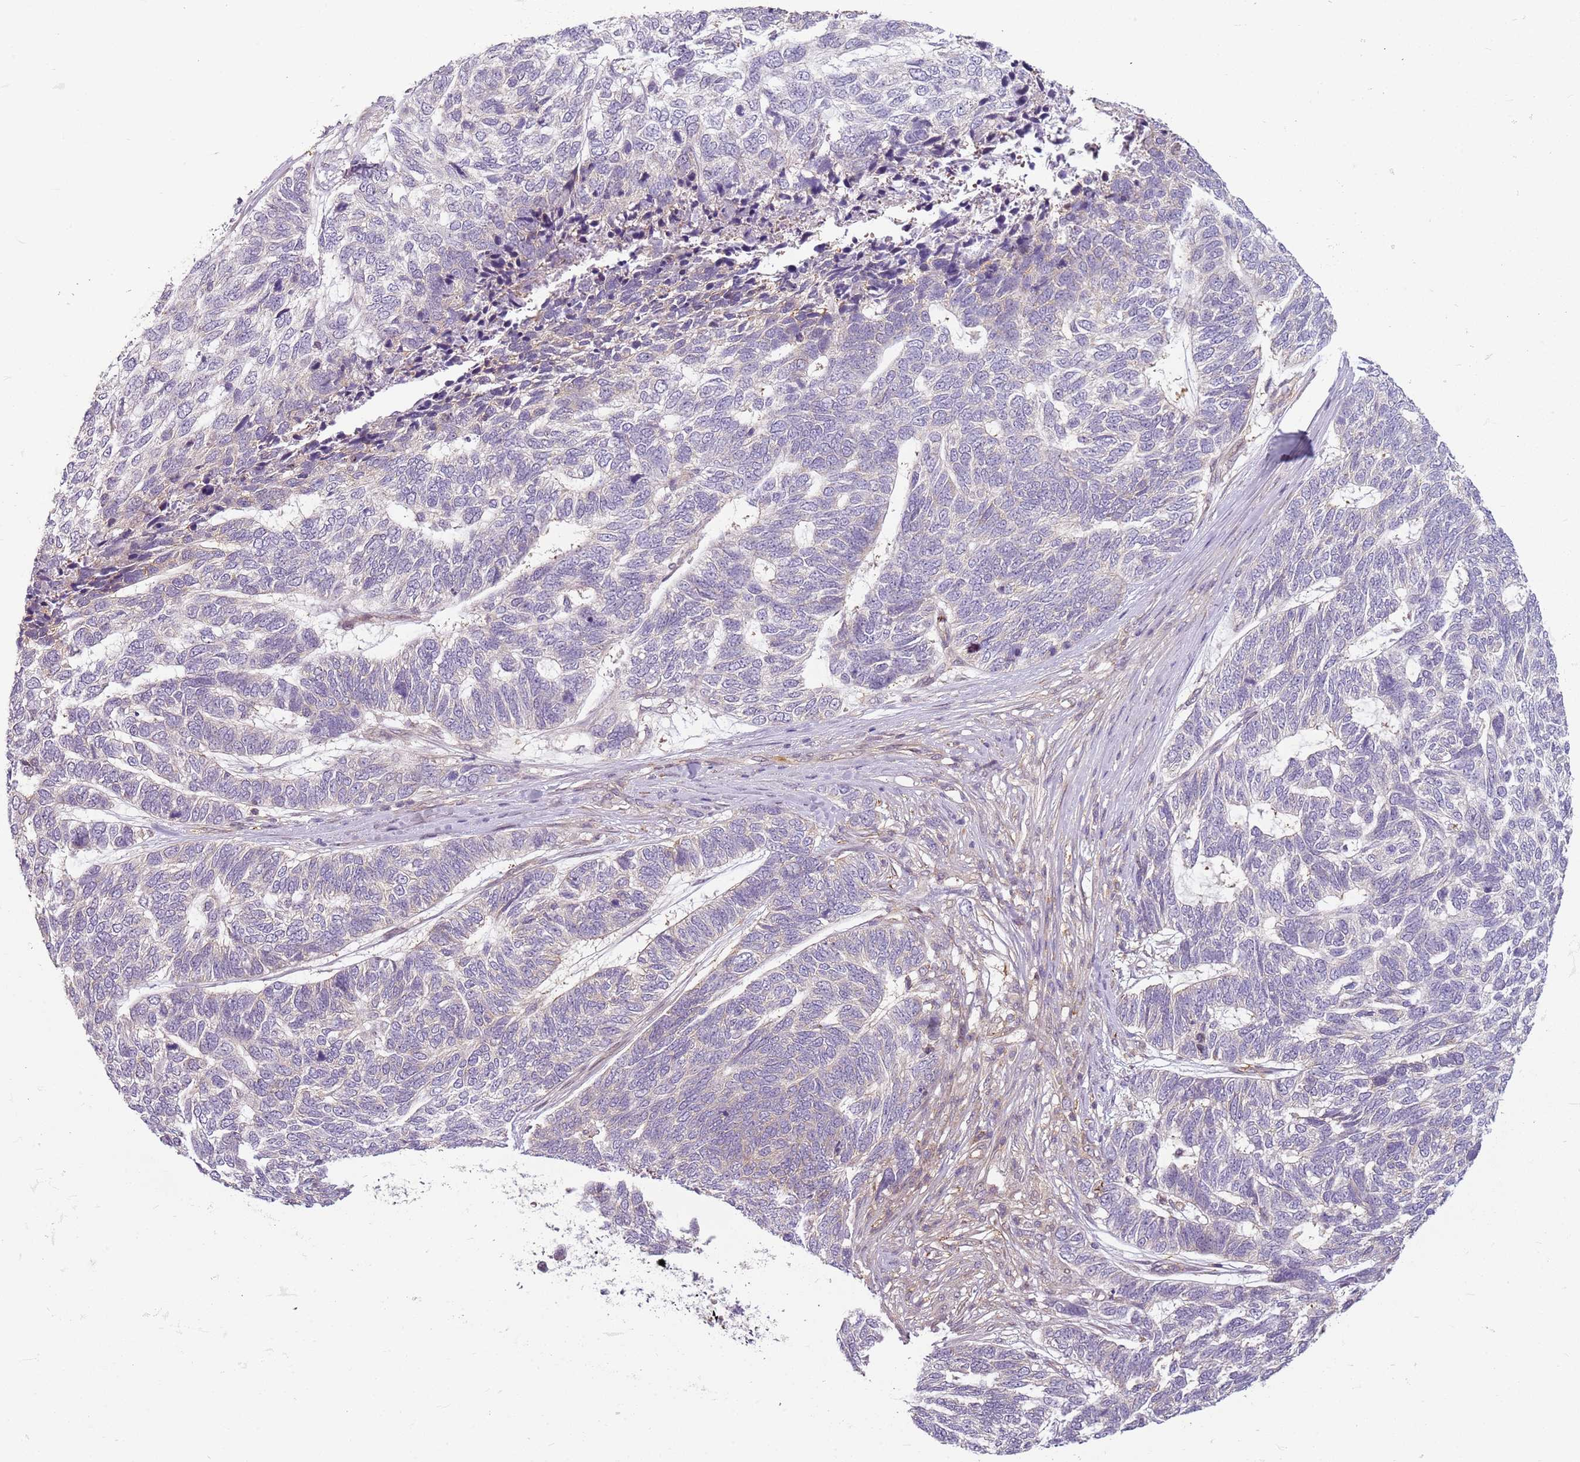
{"staining": {"intensity": "negative", "quantity": "none", "location": "none"}, "tissue": "skin cancer", "cell_type": "Tumor cells", "image_type": "cancer", "snomed": [{"axis": "morphology", "description": "Basal cell carcinoma"}, {"axis": "topography", "description": "Skin"}], "caption": "High magnification brightfield microscopy of skin cancer (basal cell carcinoma) stained with DAB (3,3'-diaminobenzidine) (brown) and counterstained with hematoxylin (blue): tumor cells show no significant expression.", "gene": "DEFB116", "patient": {"sex": "female", "age": 65}}